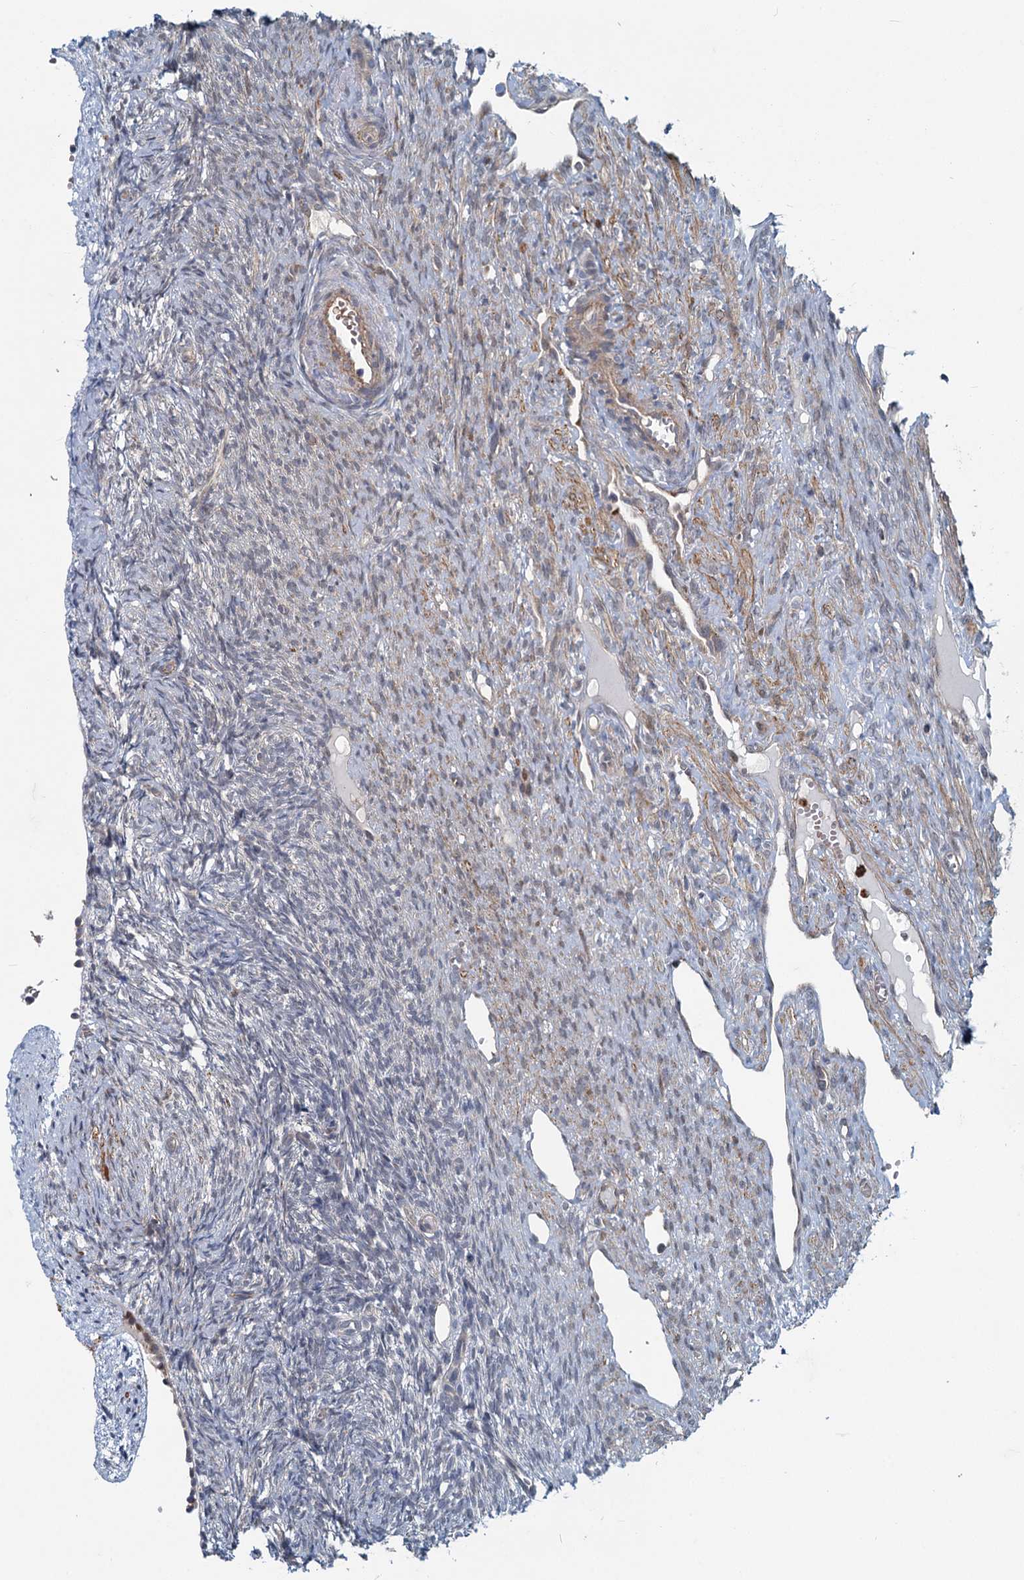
{"staining": {"intensity": "negative", "quantity": "none", "location": "none"}, "tissue": "ovary", "cell_type": "Ovarian stroma cells", "image_type": "normal", "snomed": [{"axis": "morphology", "description": "Normal tissue, NOS"}, {"axis": "topography", "description": "Ovary"}], "caption": "IHC image of benign ovary stained for a protein (brown), which reveals no staining in ovarian stroma cells. The staining is performed using DAB brown chromogen with nuclei counter-stained in using hematoxylin.", "gene": "ADCY2", "patient": {"sex": "female", "age": 51}}